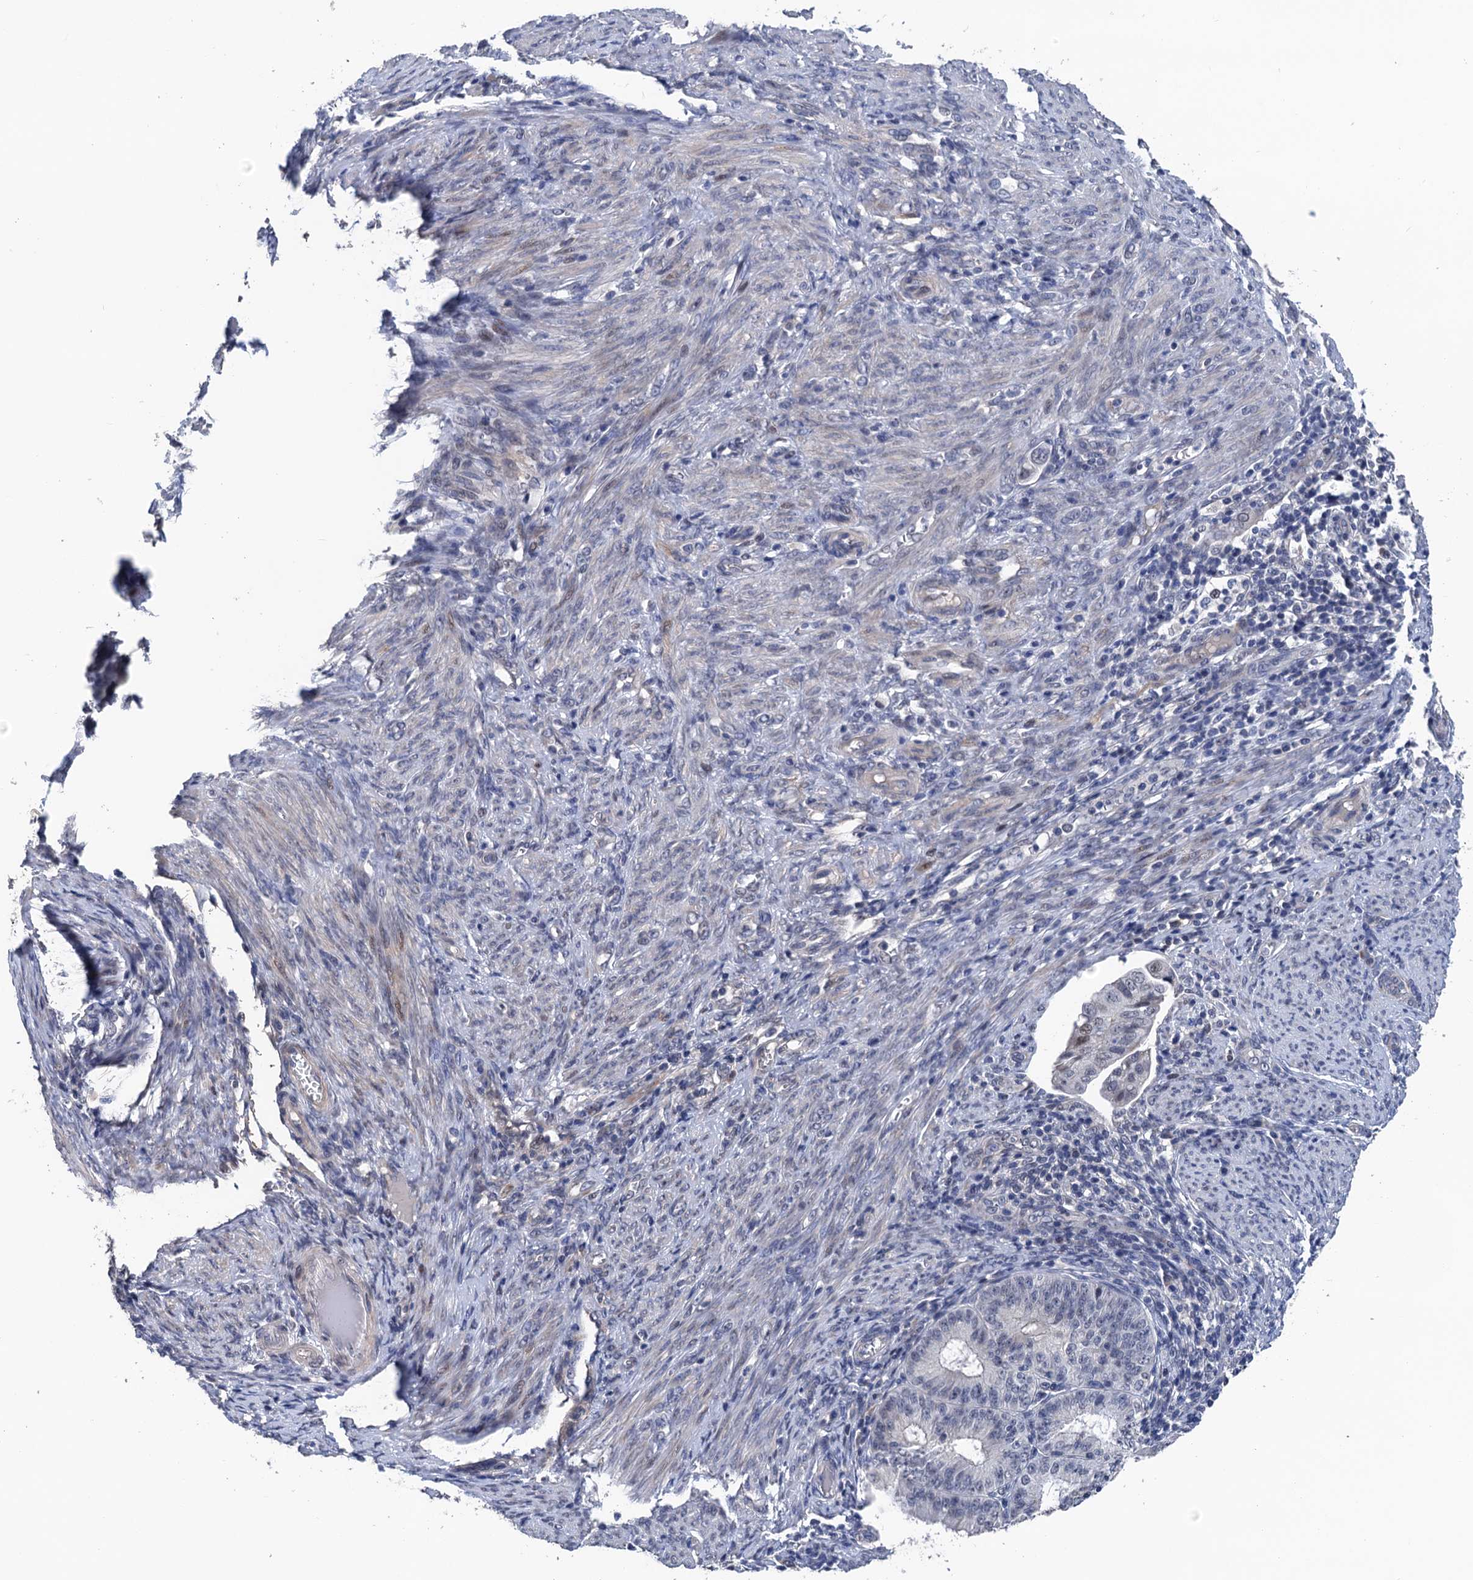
{"staining": {"intensity": "moderate", "quantity": "<25%", "location": "nuclear"}, "tissue": "endometrial cancer", "cell_type": "Tumor cells", "image_type": "cancer", "snomed": [{"axis": "morphology", "description": "Adenocarcinoma, NOS"}, {"axis": "topography", "description": "Endometrium"}], "caption": "This micrograph displays endometrial adenocarcinoma stained with IHC to label a protein in brown. The nuclear of tumor cells show moderate positivity for the protein. Nuclei are counter-stained blue.", "gene": "ART5", "patient": {"sex": "female", "age": 51}}